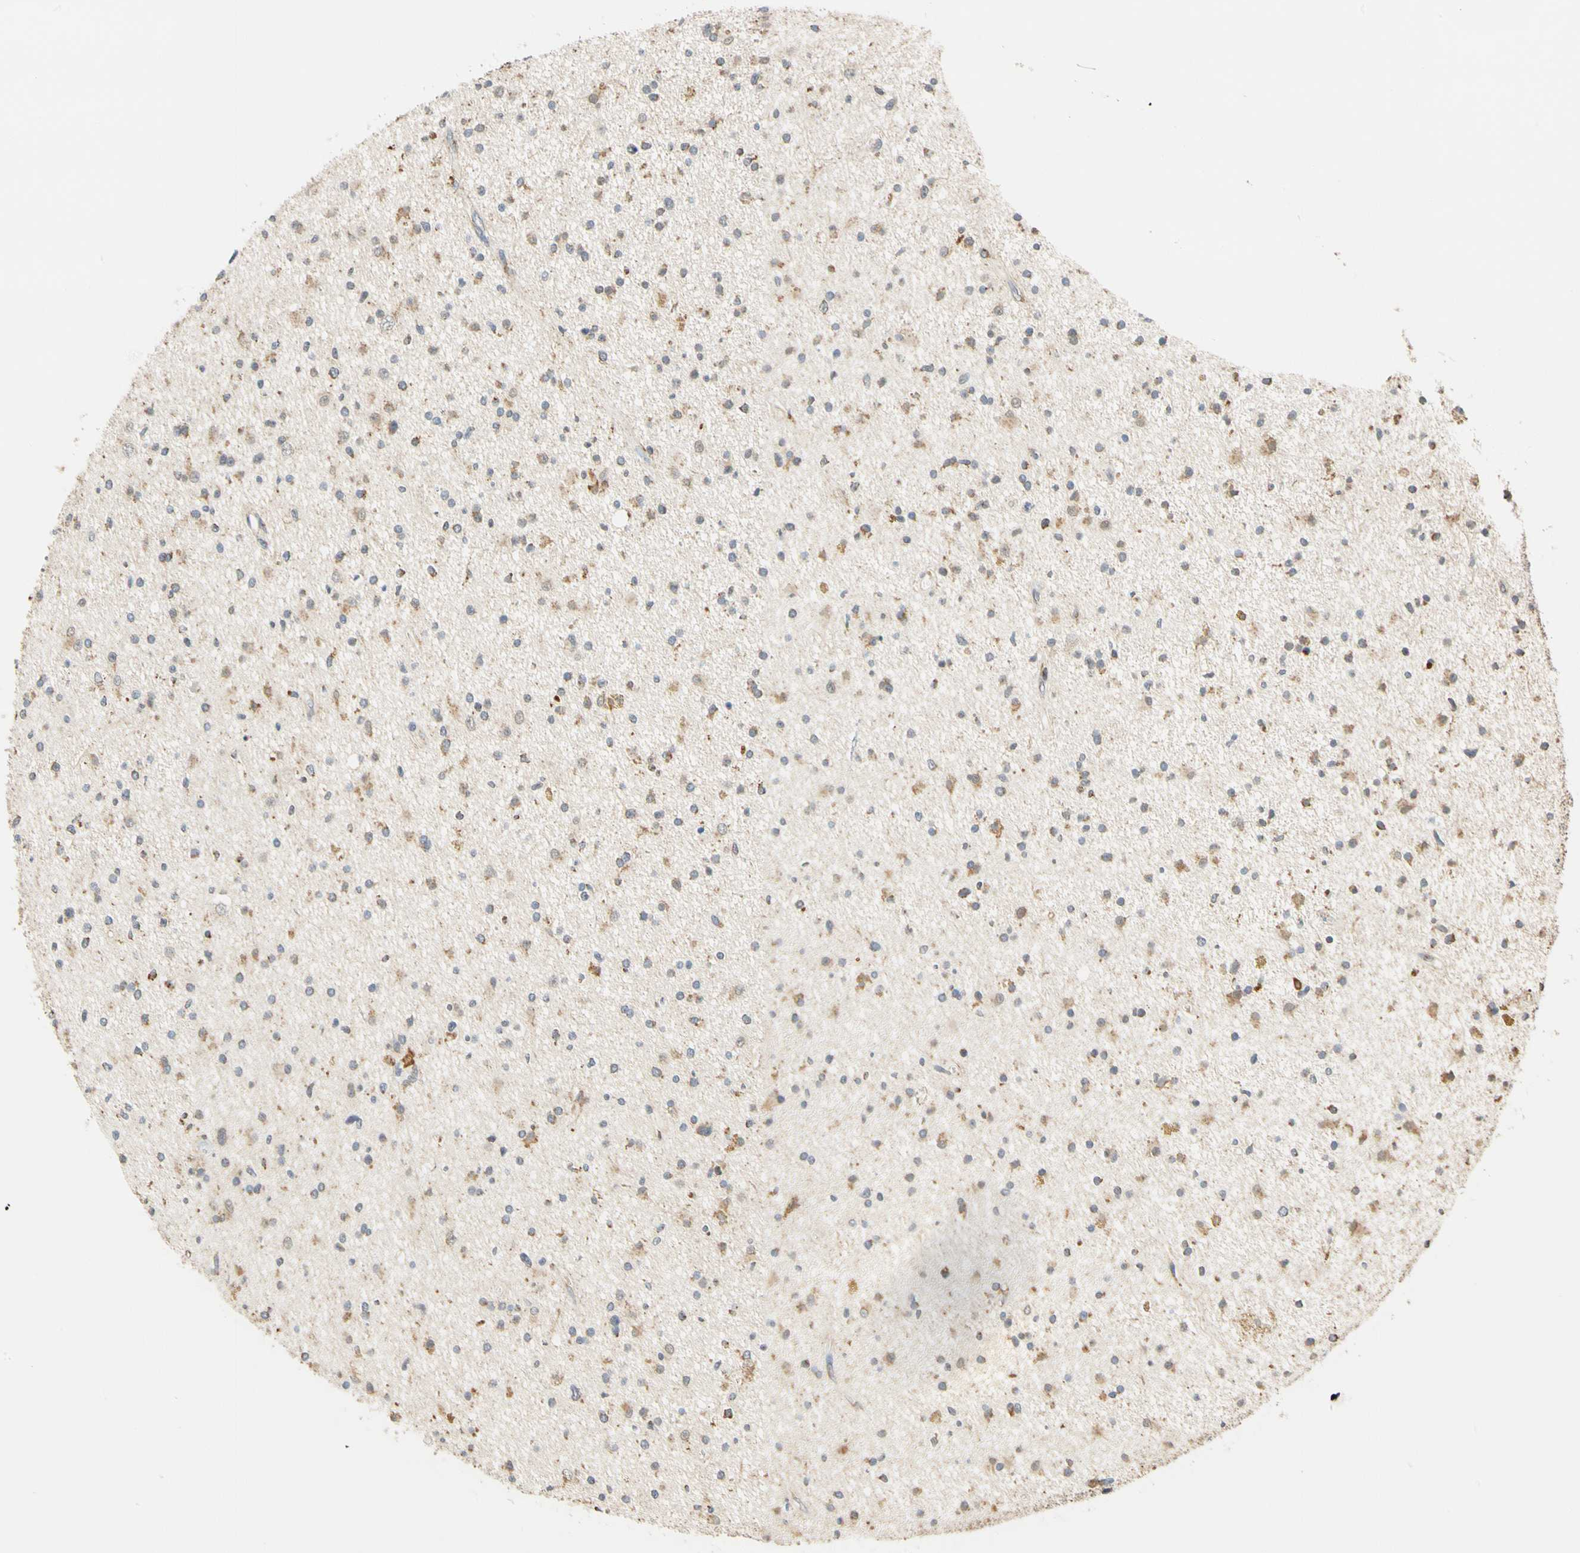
{"staining": {"intensity": "weak", "quantity": "25%-75%", "location": "cytoplasmic/membranous"}, "tissue": "glioma", "cell_type": "Tumor cells", "image_type": "cancer", "snomed": [{"axis": "morphology", "description": "Glioma, malignant, High grade"}, {"axis": "topography", "description": "Brain"}], "caption": "Tumor cells exhibit low levels of weak cytoplasmic/membranous expression in approximately 25%-75% of cells in human glioma. (Stains: DAB in brown, nuclei in blue, Microscopy: brightfield microscopy at high magnification).", "gene": "SFXN3", "patient": {"sex": "male", "age": 33}}